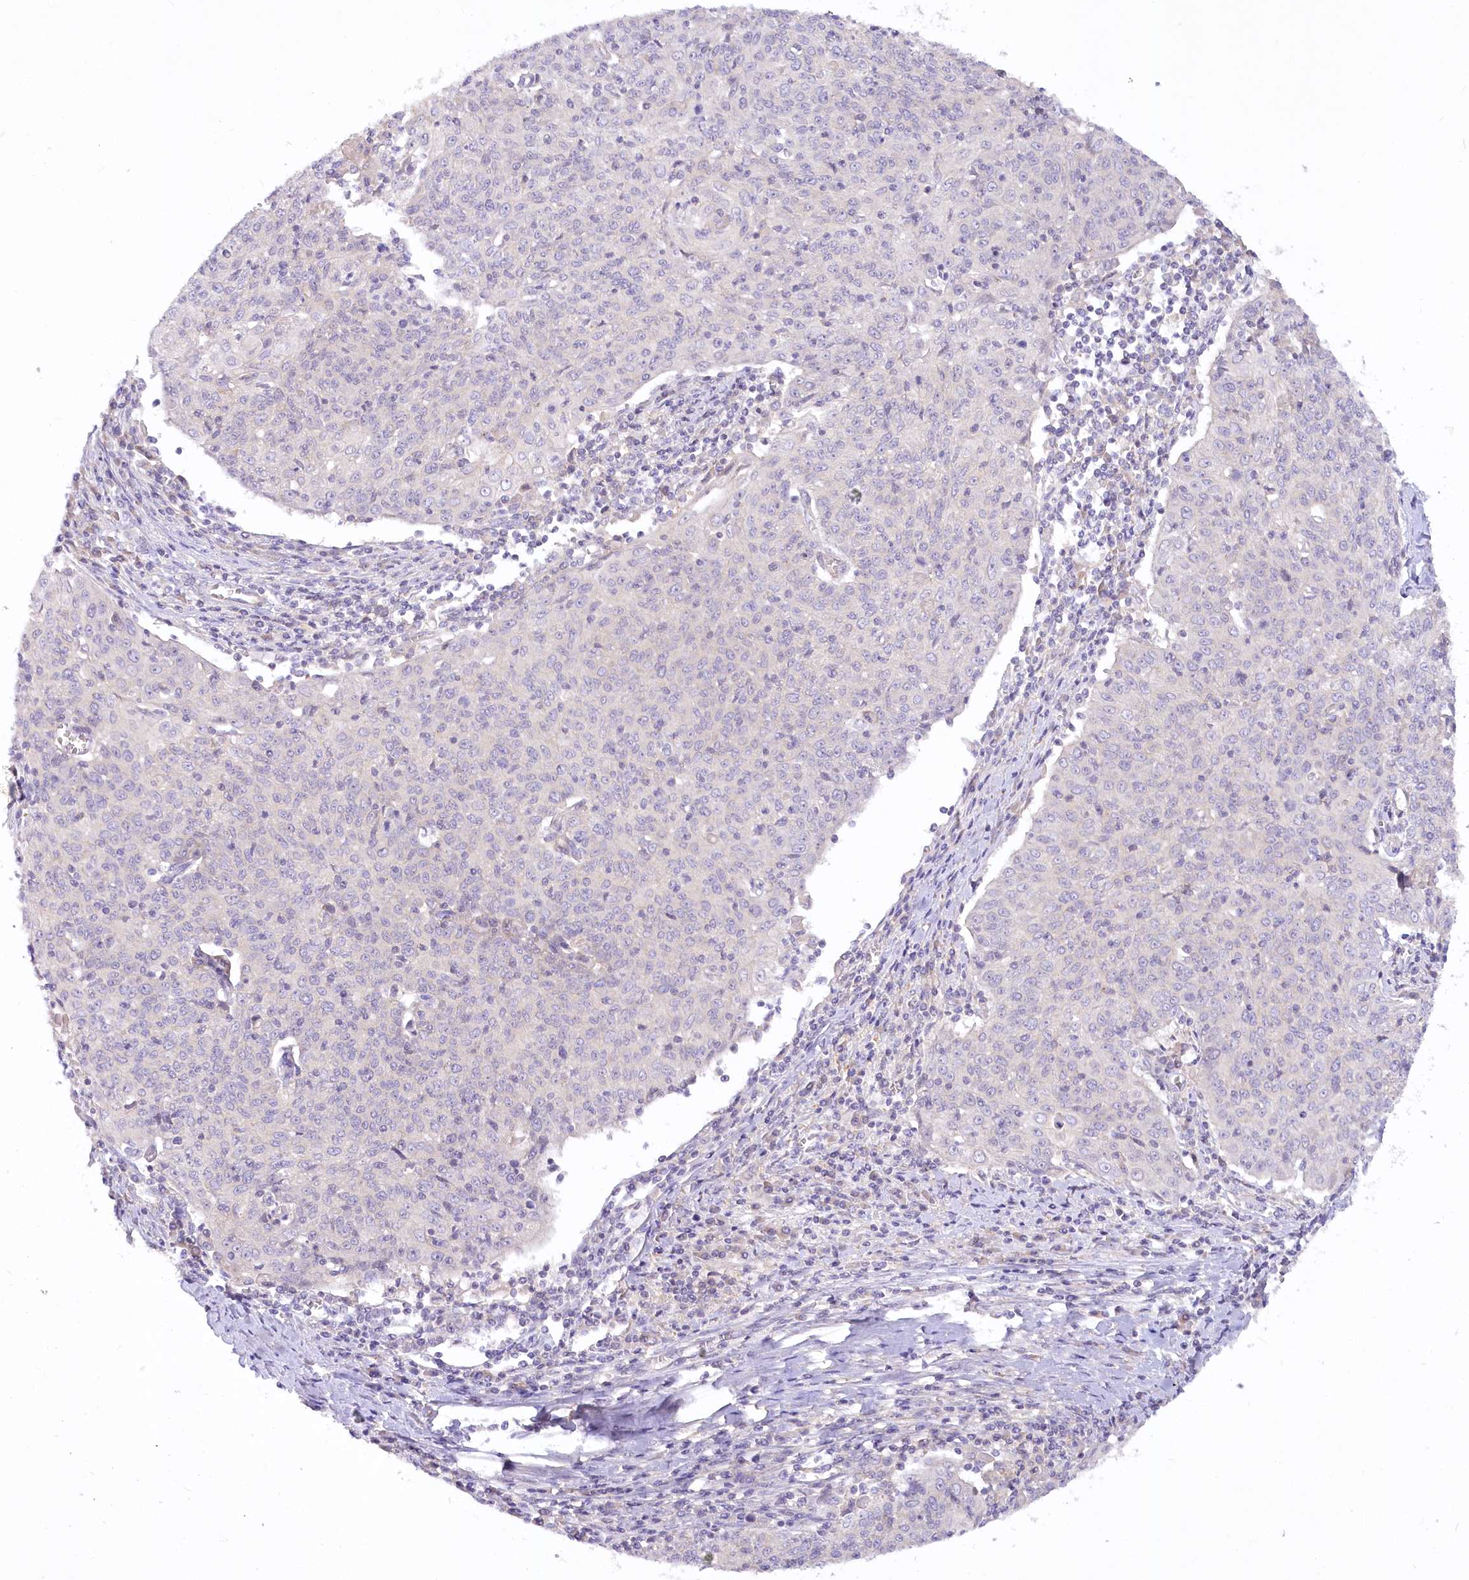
{"staining": {"intensity": "negative", "quantity": "none", "location": "none"}, "tissue": "cervical cancer", "cell_type": "Tumor cells", "image_type": "cancer", "snomed": [{"axis": "morphology", "description": "Squamous cell carcinoma, NOS"}, {"axis": "topography", "description": "Cervix"}], "caption": "DAB immunohistochemical staining of squamous cell carcinoma (cervical) displays no significant expression in tumor cells.", "gene": "EFHC2", "patient": {"sex": "female", "age": 48}}